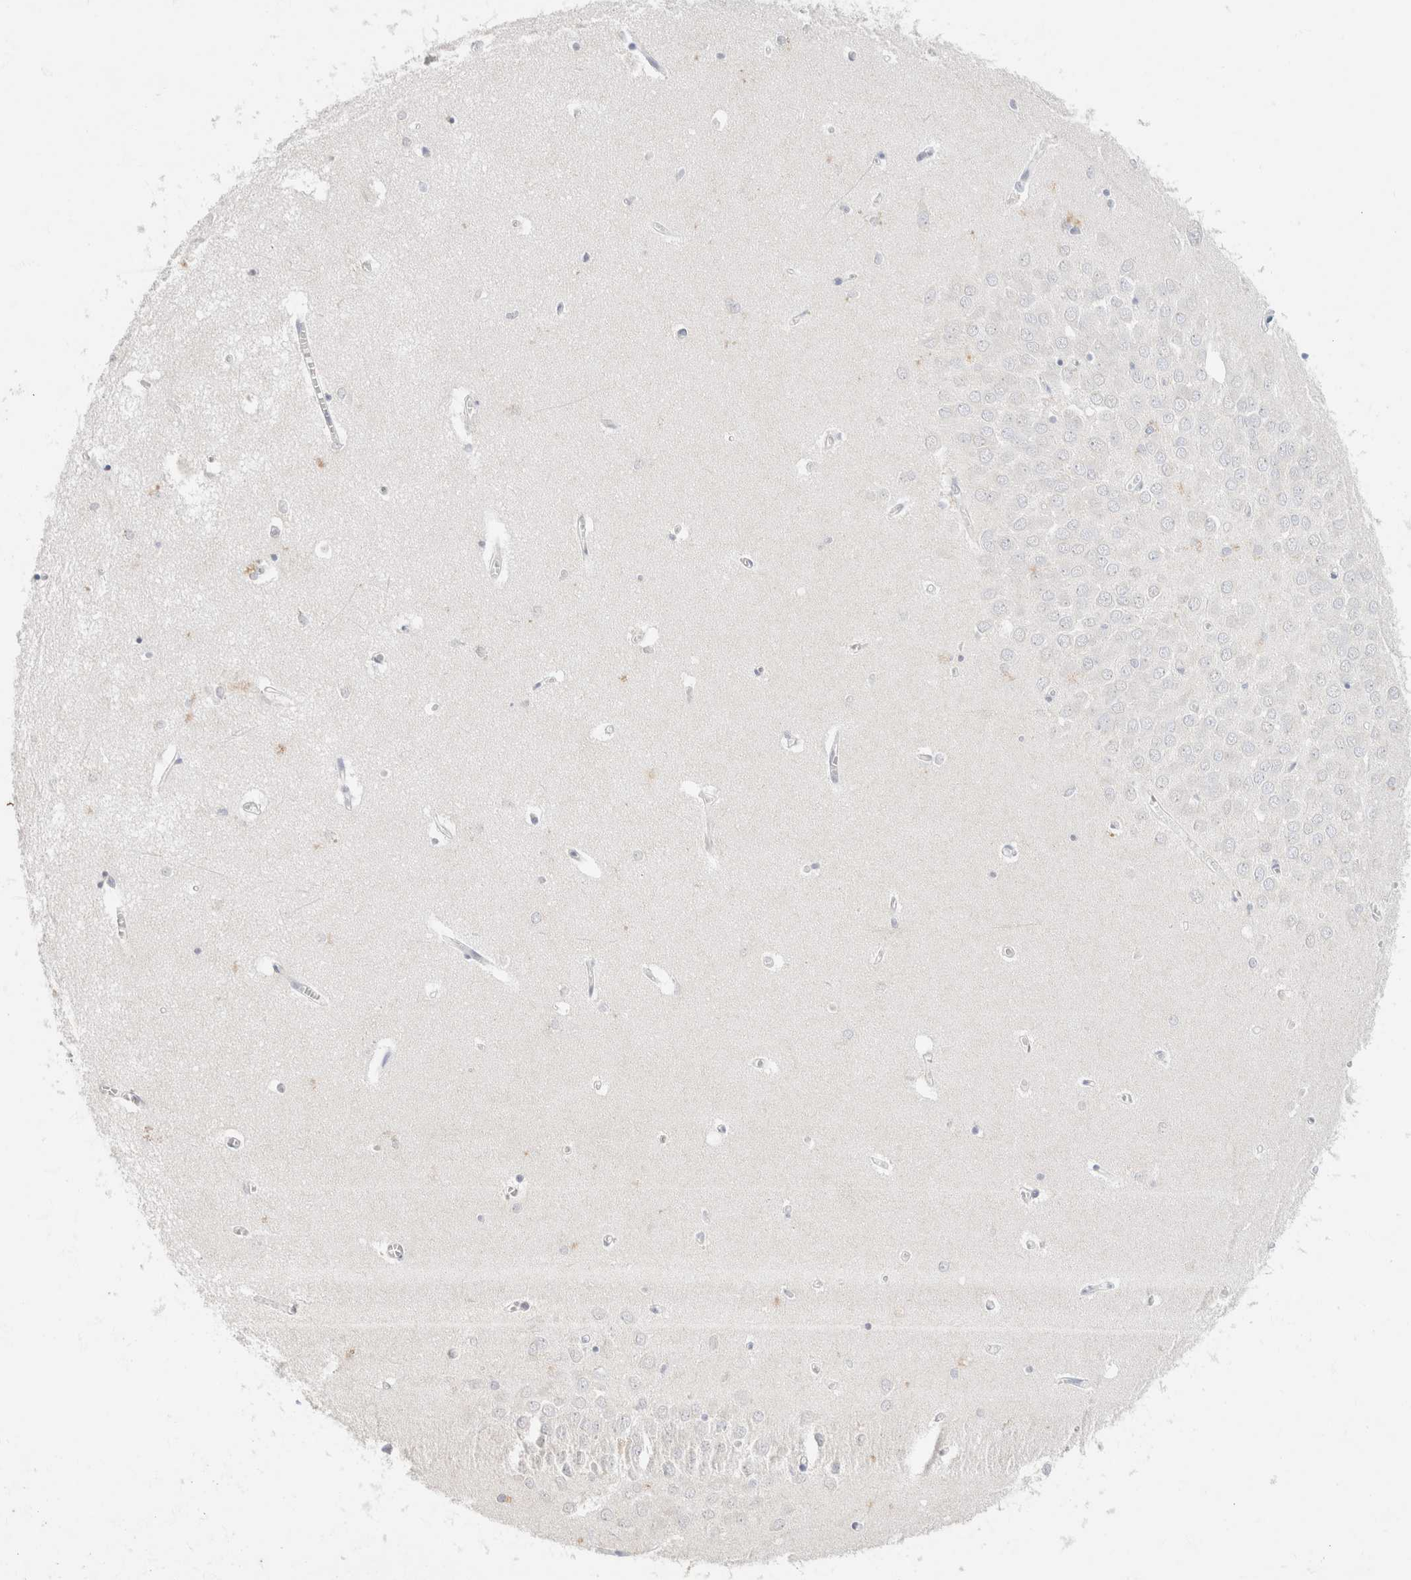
{"staining": {"intensity": "weak", "quantity": "<25%", "location": "cytoplasmic/membranous"}, "tissue": "hippocampus", "cell_type": "Glial cells", "image_type": "normal", "snomed": [{"axis": "morphology", "description": "Normal tissue, NOS"}, {"axis": "topography", "description": "Hippocampus"}], "caption": "Glial cells are negative for brown protein staining in unremarkable hippocampus.", "gene": "CA12", "patient": {"sex": "male", "age": 70}}